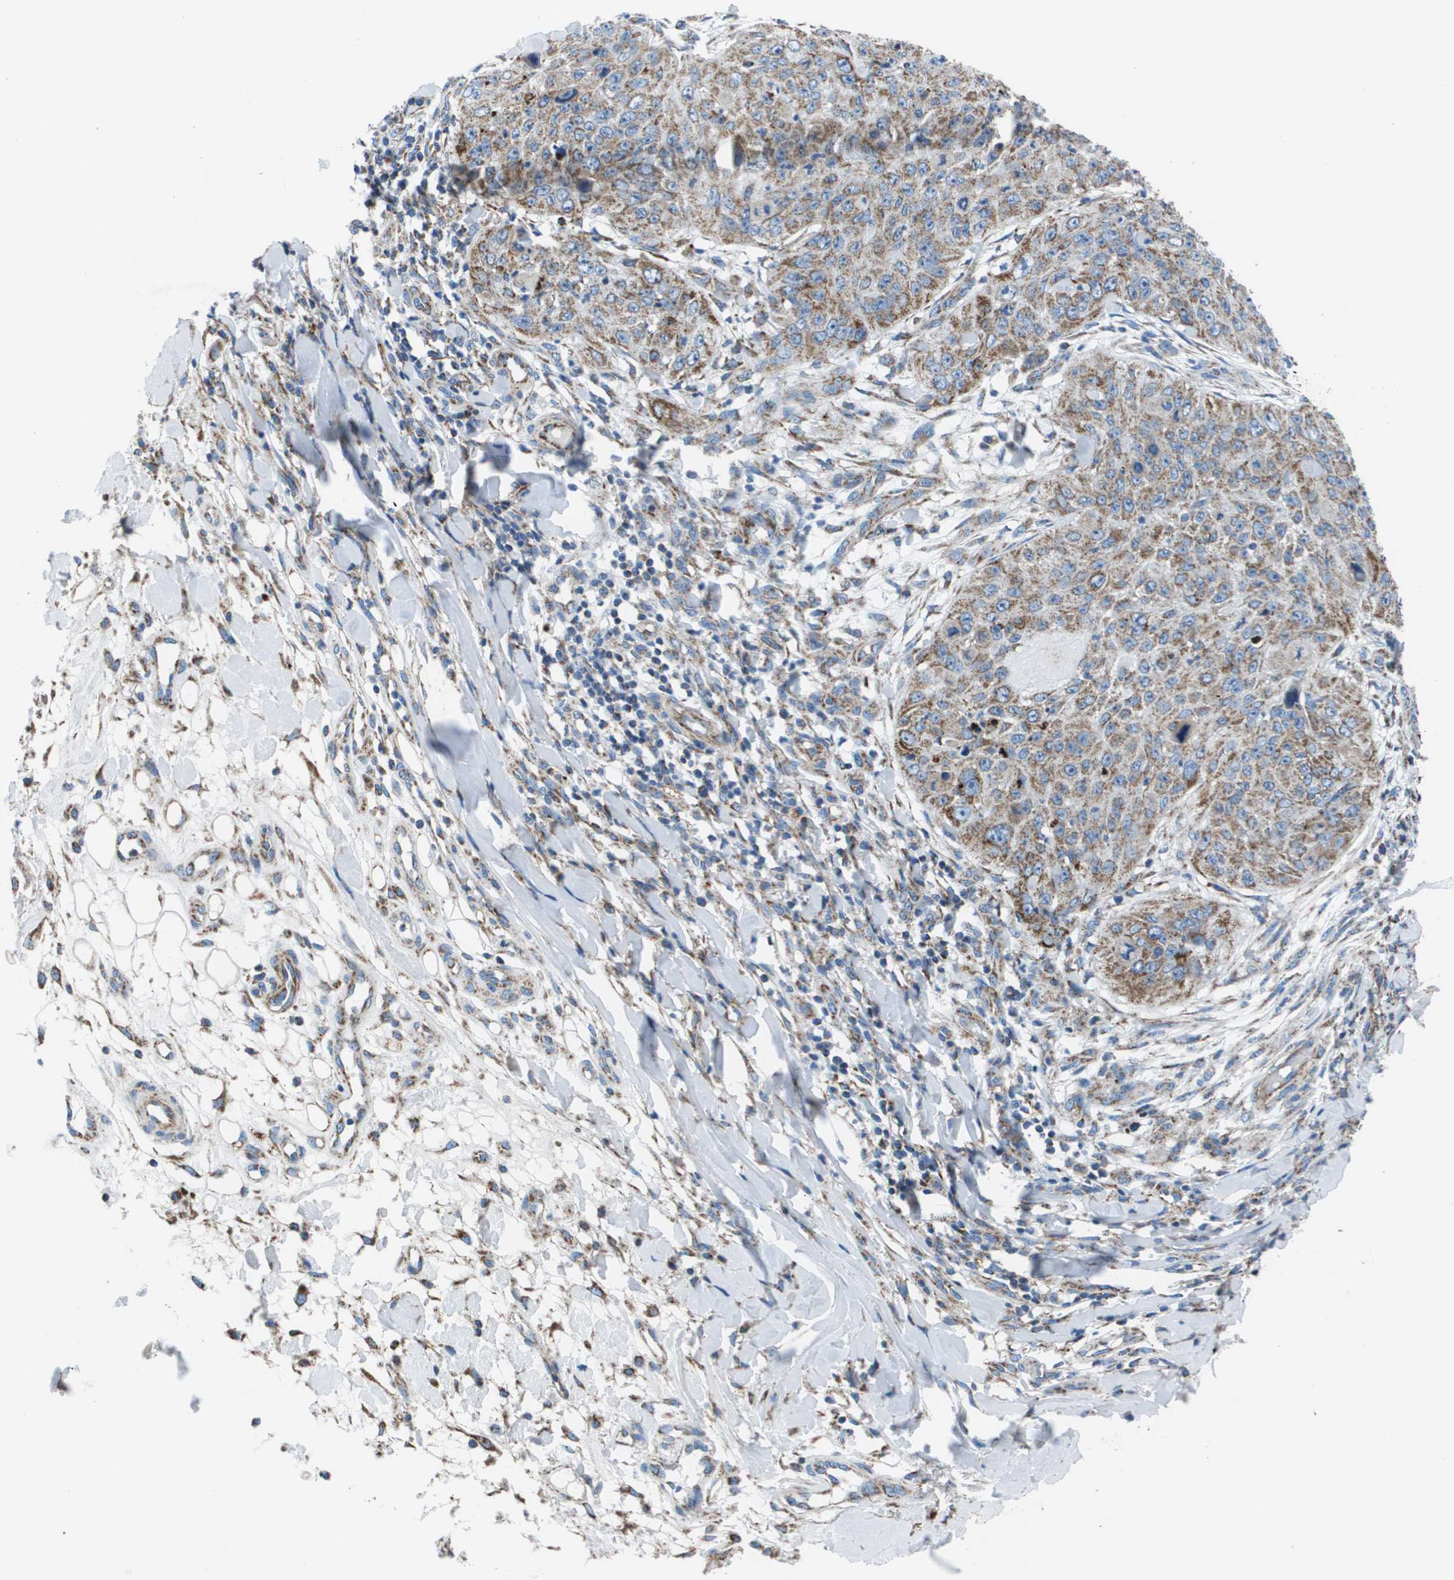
{"staining": {"intensity": "moderate", "quantity": "25%-75%", "location": "cytoplasmic/membranous"}, "tissue": "skin cancer", "cell_type": "Tumor cells", "image_type": "cancer", "snomed": [{"axis": "morphology", "description": "Squamous cell carcinoma, NOS"}, {"axis": "topography", "description": "Skin"}], "caption": "This is an image of immunohistochemistry staining of skin cancer (squamous cell carcinoma), which shows moderate expression in the cytoplasmic/membranous of tumor cells.", "gene": "ZDHHC3", "patient": {"sex": "female", "age": 80}}